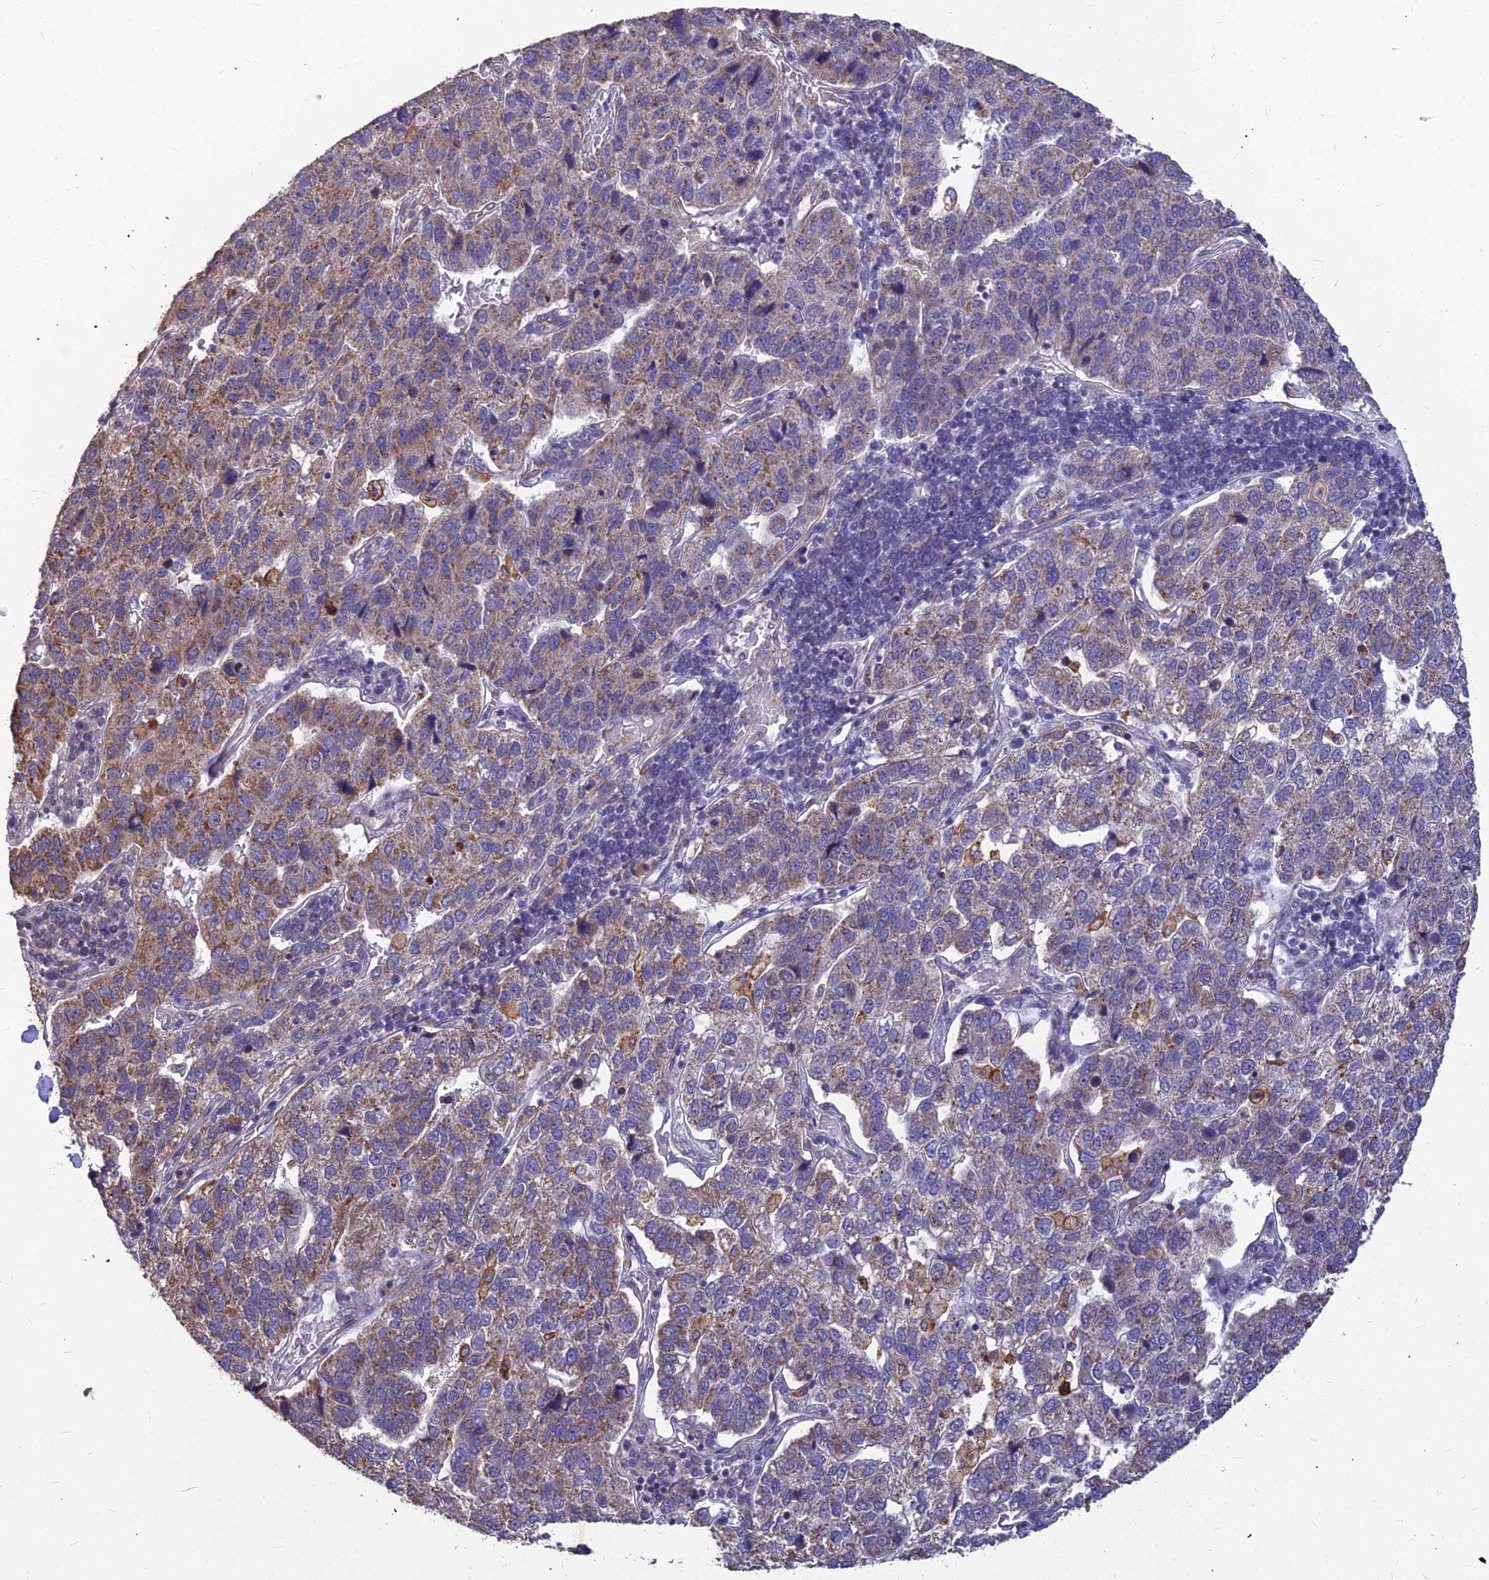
{"staining": {"intensity": "moderate", "quantity": "<25%", "location": "cytoplasmic/membranous"}, "tissue": "pancreatic cancer", "cell_type": "Tumor cells", "image_type": "cancer", "snomed": [{"axis": "morphology", "description": "Adenocarcinoma, NOS"}, {"axis": "topography", "description": "Pancreas"}], "caption": "Immunohistochemical staining of adenocarcinoma (pancreatic) demonstrates low levels of moderate cytoplasmic/membranous protein expression in approximately <25% of tumor cells.", "gene": "LEKR1", "patient": {"sex": "female", "age": 61}}